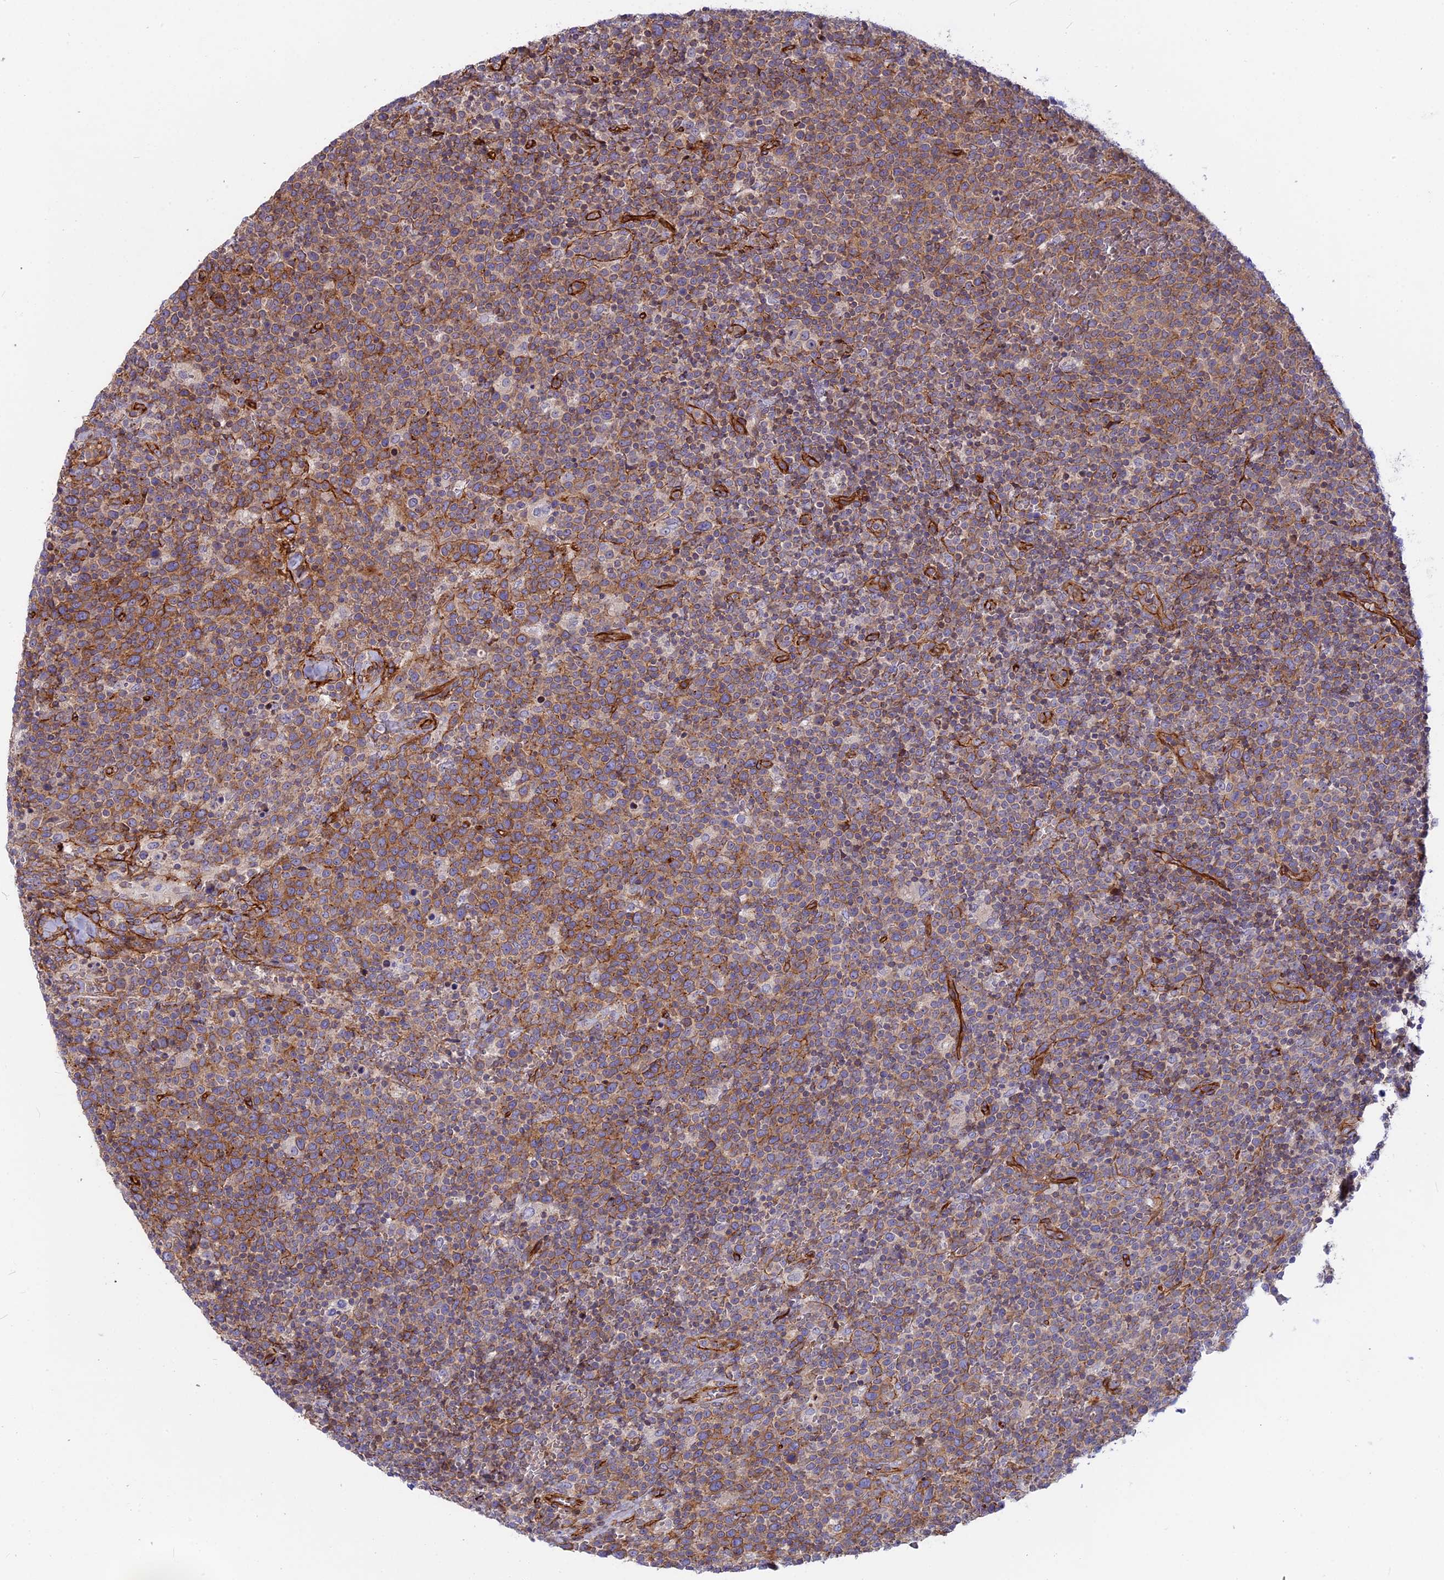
{"staining": {"intensity": "moderate", "quantity": "25%-75%", "location": "cytoplasmic/membranous"}, "tissue": "lymphoma", "cell_type": "Tumor cells", "image_type": "cancer", "snomed": [{"axis": "morphology", "description": "Malignant lymphoma, non-Hodgkin's type, High grade"}, {"axis": "topography", "description": "Lymph node"}], "caption": "Human malignant lymphoma, non-Hodgkin's type (high-grade) stained with a brown dye exhibits moderate cytoplasmic/membranous positive positivity in approximately 25%-75% of tumor cells.", "gene": "CNBD2", "patient": {"sex": "male", "age": 61}}